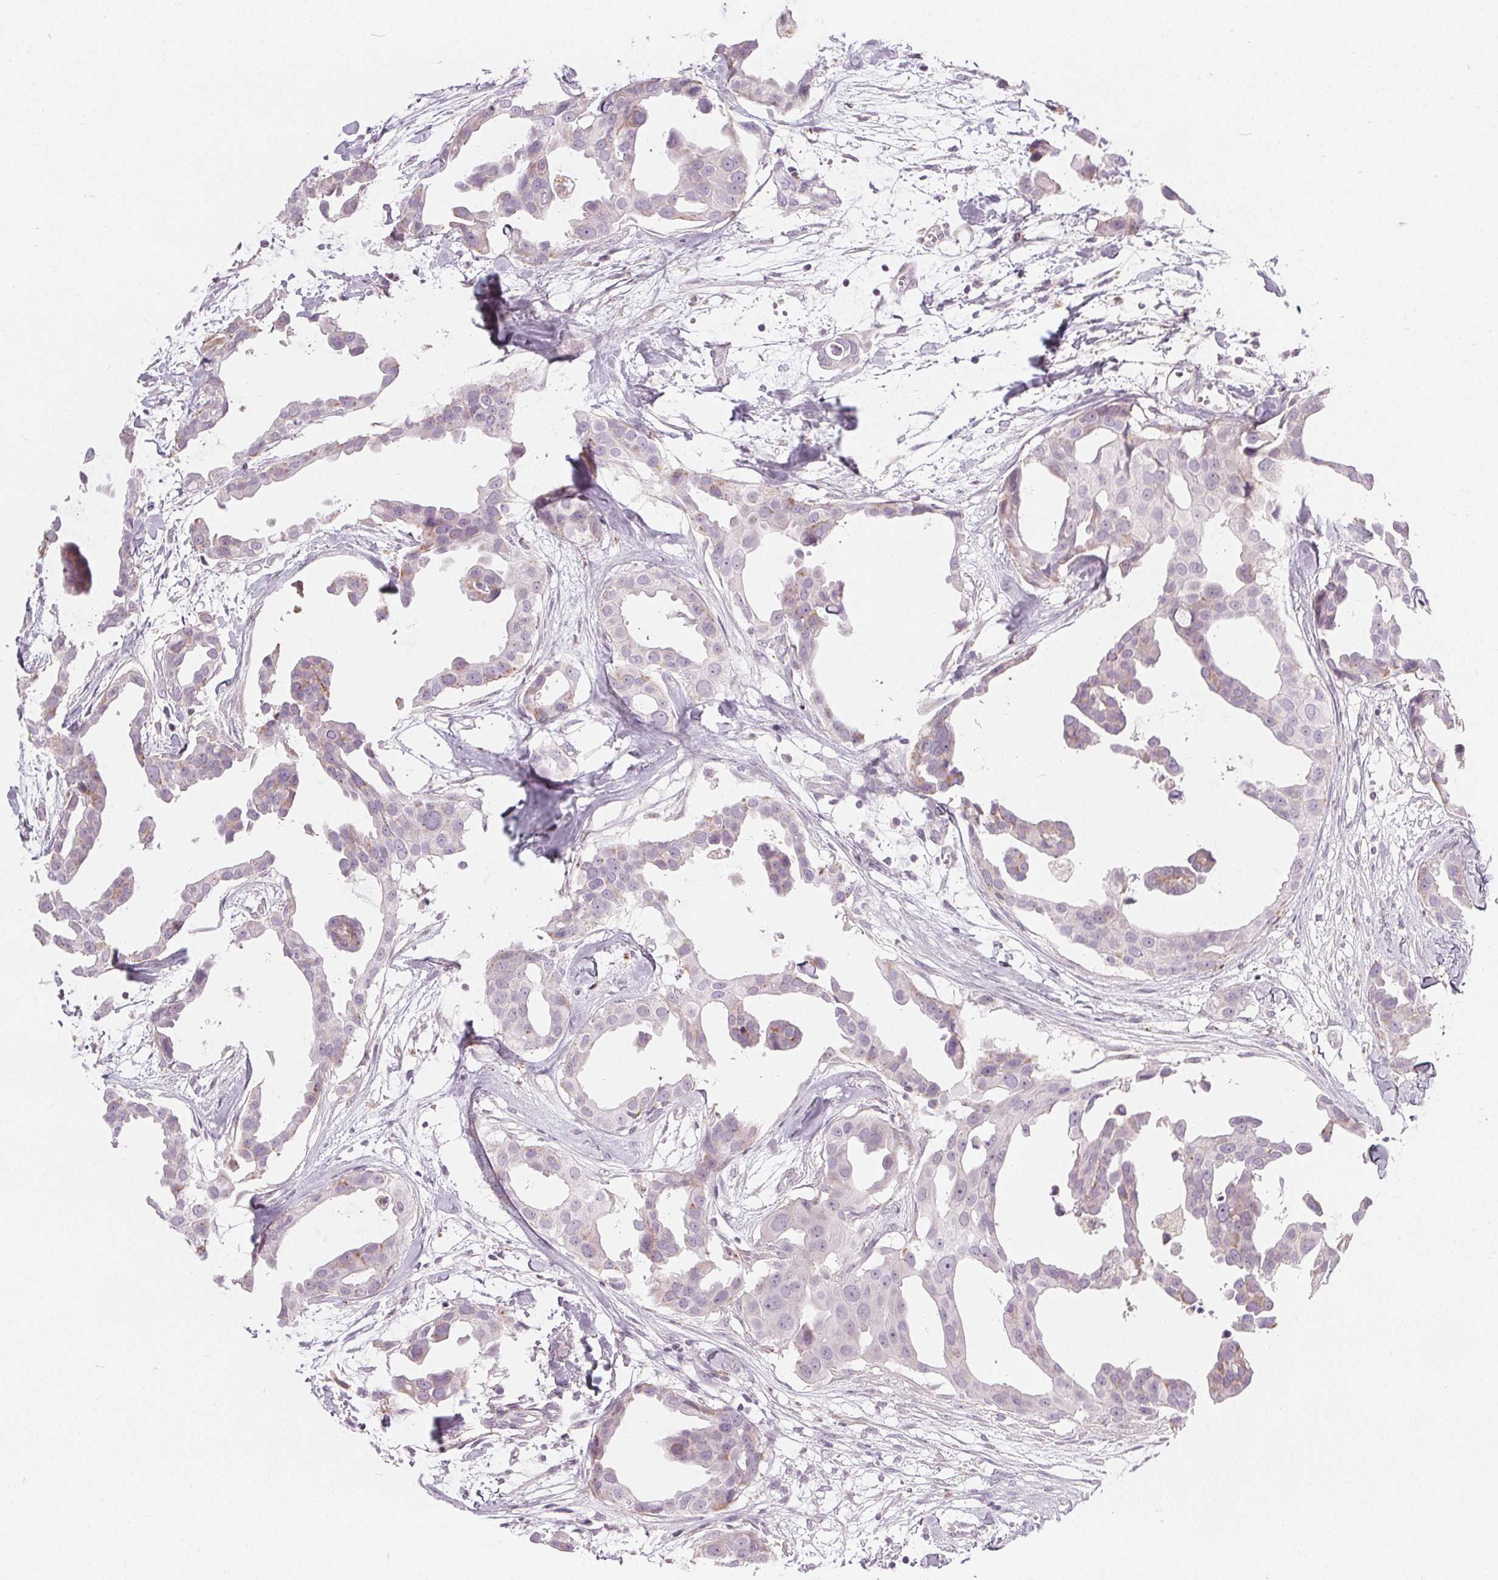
{"staining": {"intensity": "weak", "quantity": "<25%", "location": "cytoplasmic/membranous"}, "tissue": "breast cancer", "cell_type": "Tumor cells", "image_type": "cancer", "snomed": [{"axis": "morphology", "description": "Duct carcinoma"}, {"axis": "topography", "description": "Breast"}], "caption": "This is a photomicrograph of IHC staining of invasive ductal carcinoma (breast), which shows no positivity in tumor cells.", "gene": "HOPX", "patient": {"sex": "female", "age": 38}}